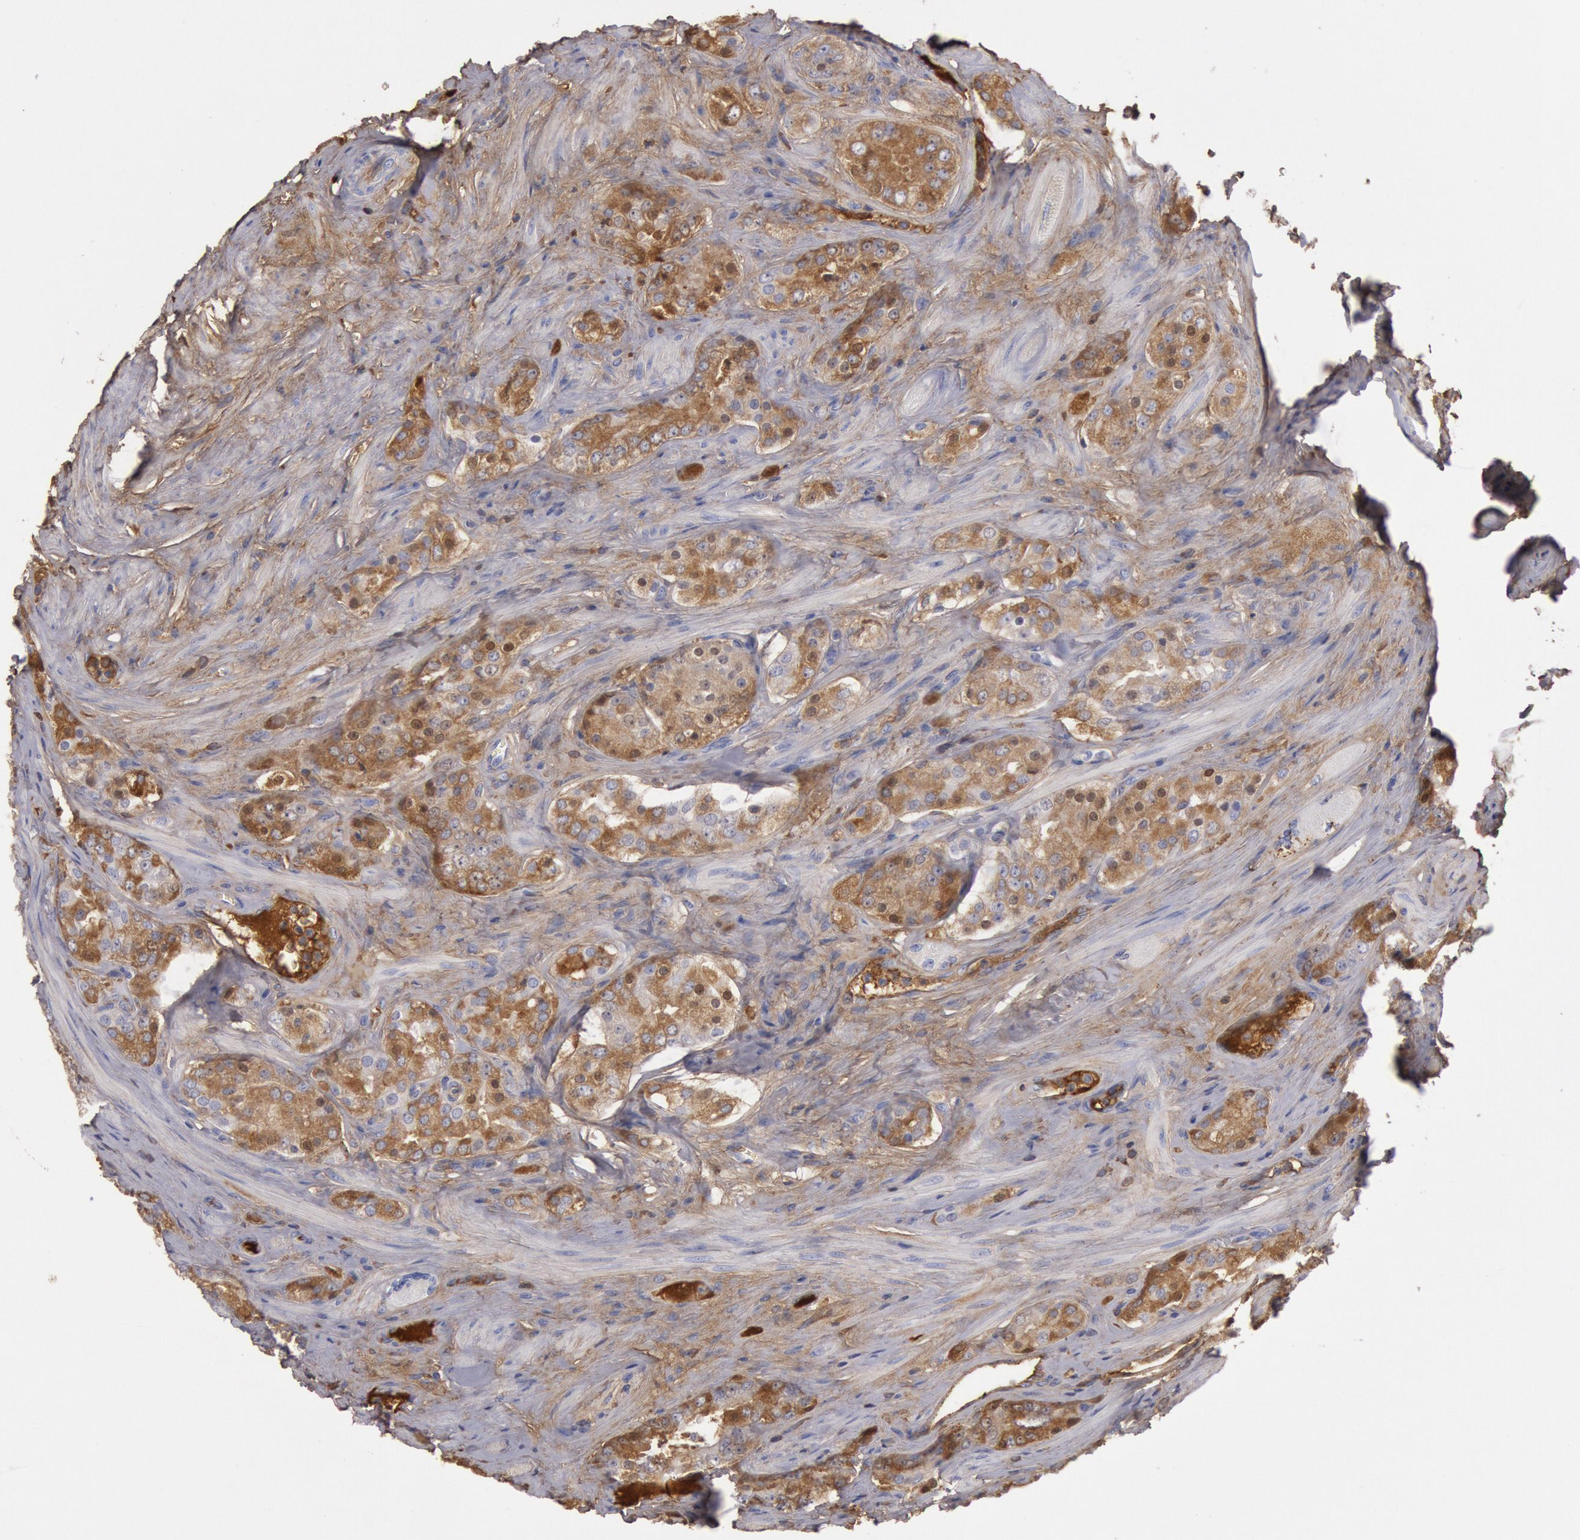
{"staining": {"intensity": "moderate", "quantity": "<25%", "location": "cytoplasmic/membranous"}, "tissue": "prostate cancer", "cell_type": "Tumor cells", "image_type": "cancer", "snomed": [{"axis": "morphology", "description": "Adenocarcinoma, Medium grade"}, {"axis": "topography", "description": "Prostate"}], "caption": "Medium-grade adenocarcinoma (prostate) tissue reveals moderate cytoplasmic/membranous positivity in about <25% of tumor cells, visualized by immunohistochemistry.", "gene": "IGHA1", "patient": {"sex": "male", "age": 60}}